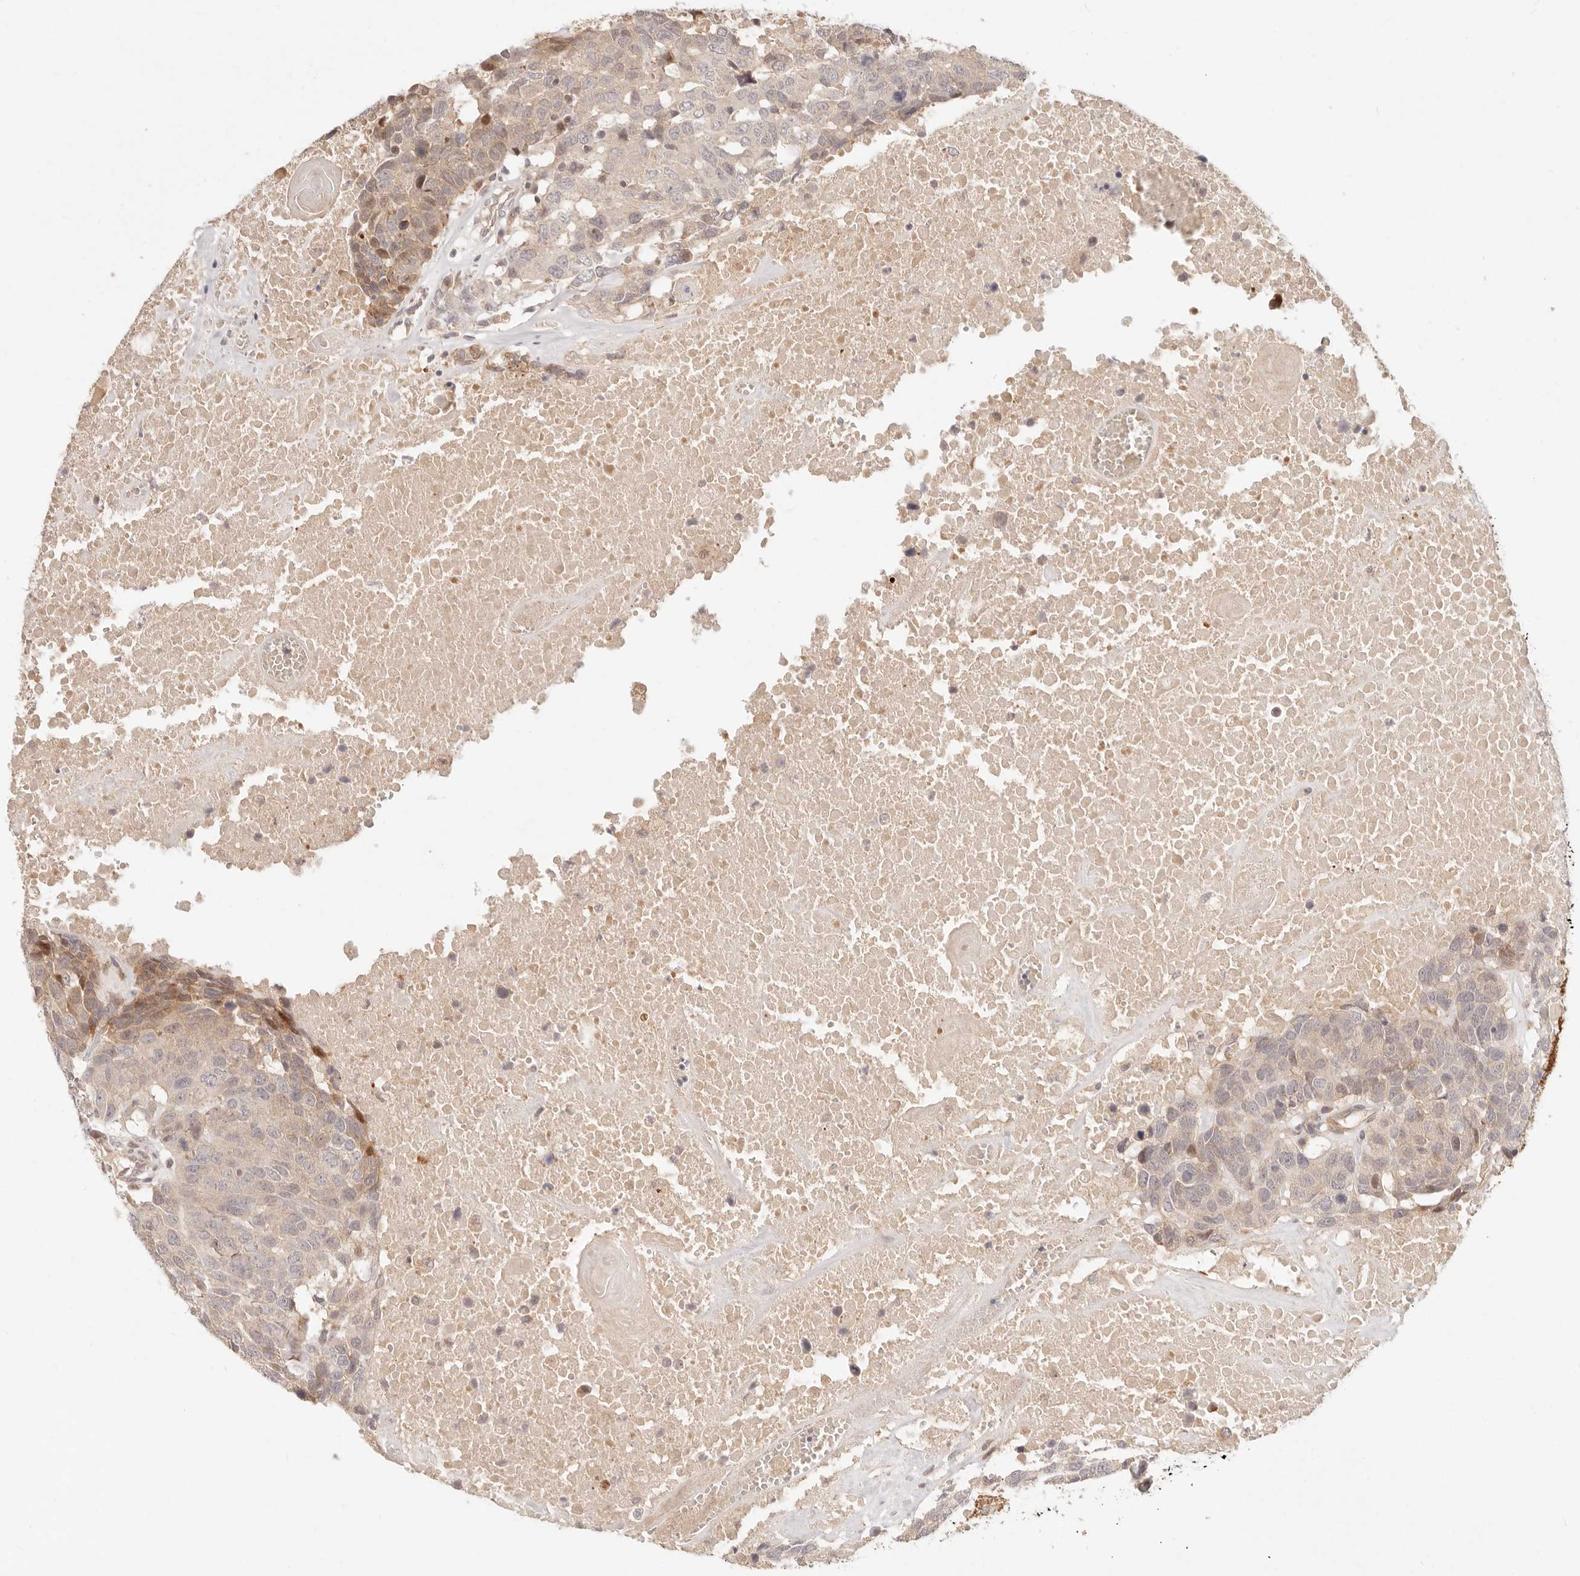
{"staining": {"intensity": "weak", "quantity": "<25%", "location": "cytoplasmic/membranous"}, "tissue": "head and neck cancer", "cell_type": "Tumor cells", "image_type": "cancer", "snomed": [{"axis": "morphology", "description": "Squamous cell carcinoma, NOS"}, {"axis": "topography", "description": "Head-Neck"}], "caption": "Photomicrograph shows no significant protein expression in tumor cells of head and neck squamous cell carcinoma. Nuclei are stained in blue.", "gene": "PPP1R3B", "patient": {"sex": "male", "age": 66}}